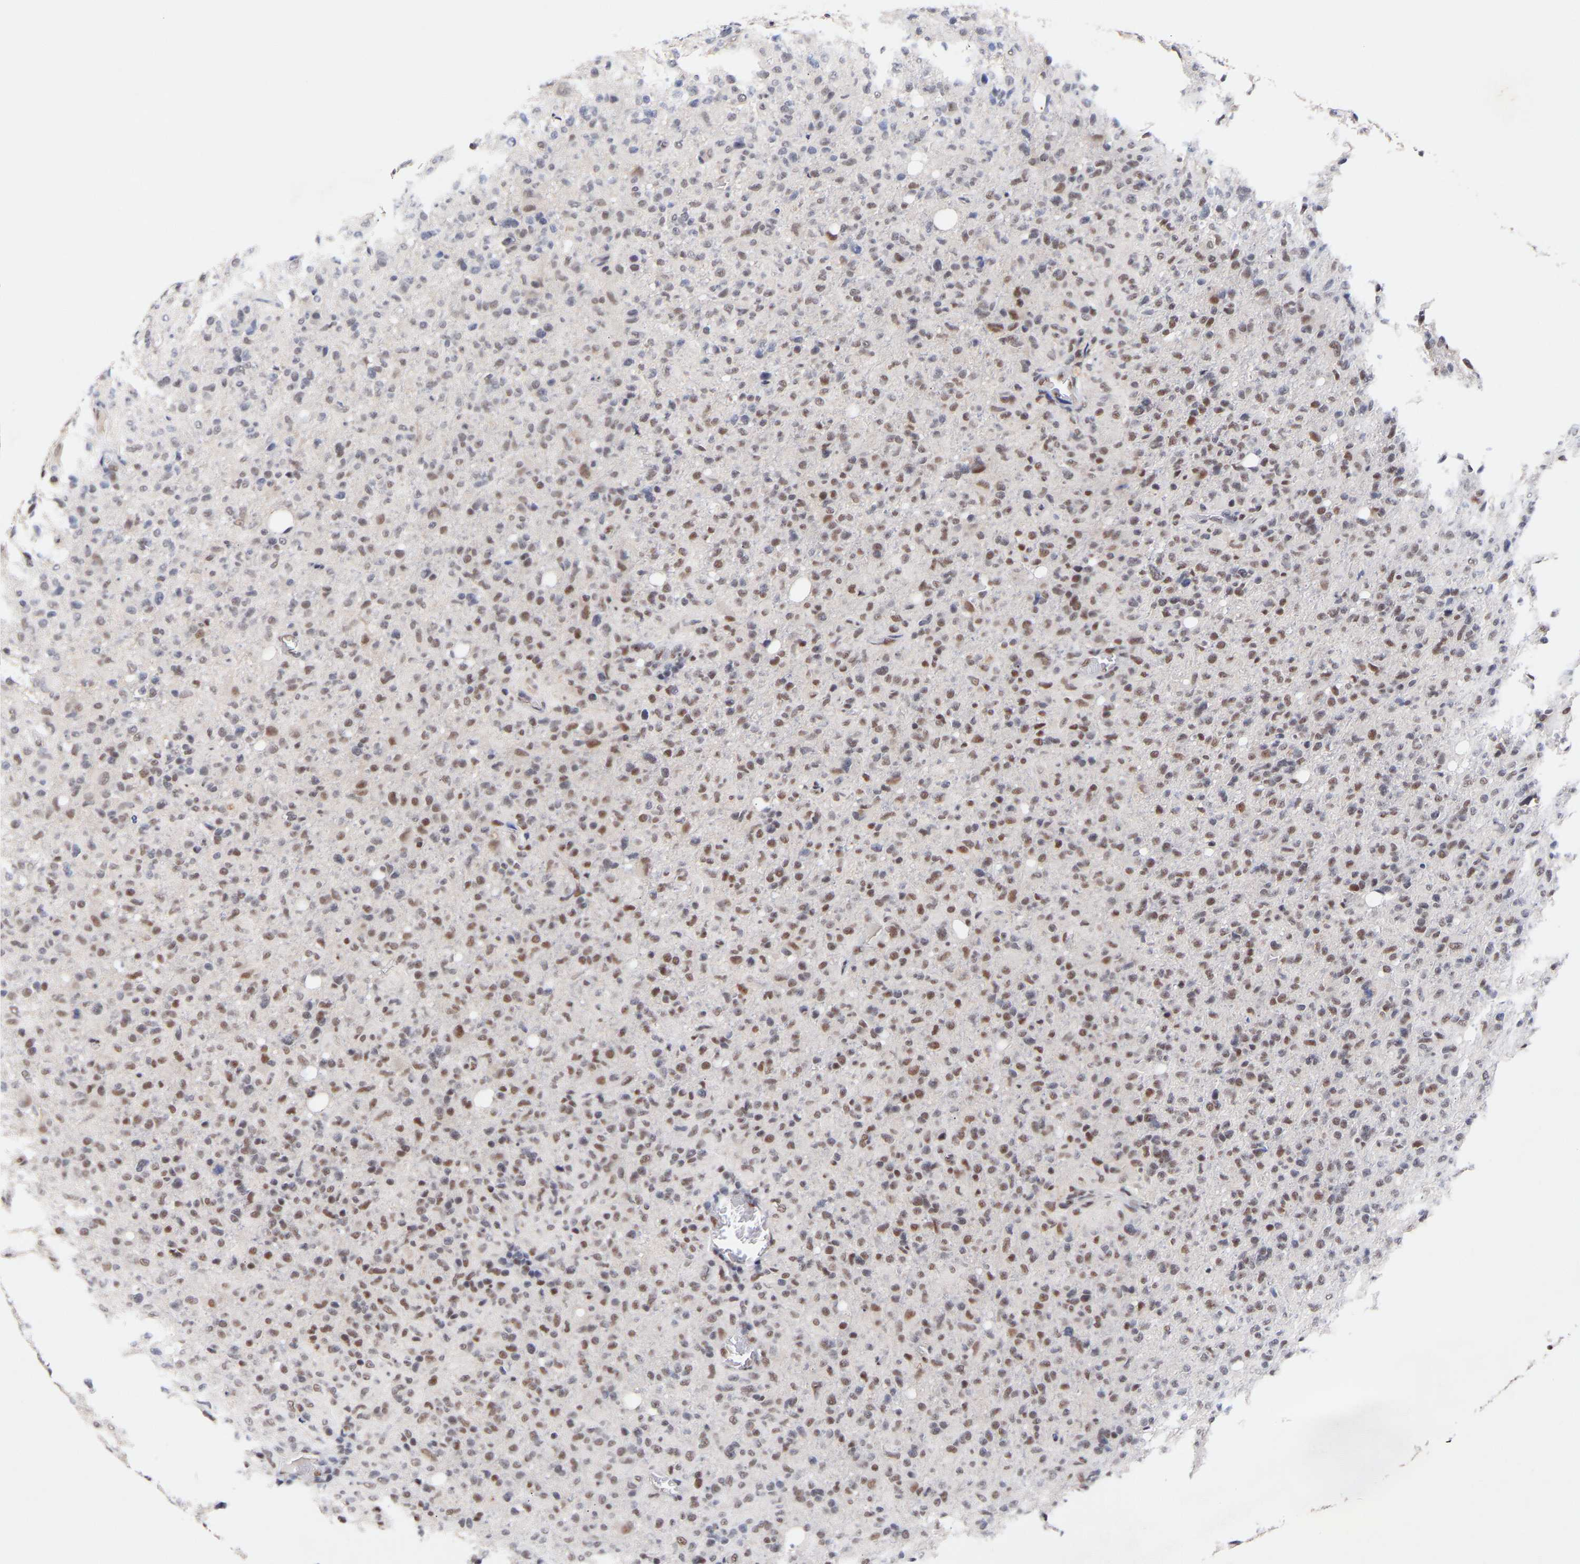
{"staining": {"intensity": "moderate", "quantity": "25%-75%", "location": "nuclear"}, "tissue": "glioma", "cell_type": "Tumor cells", "image_type": "cancer", "snomed": [{"axis": "morphology", "description": "Glioma, malignant, High grade"}, {"axis": "topography", "description": "Brain"}], "caption": "Human malignant high-grade glioma stained with a protein marker shows moderate staining in tumor cells.", "gene": "RBM15", "patient": {"sex": "female", "age": 57}}